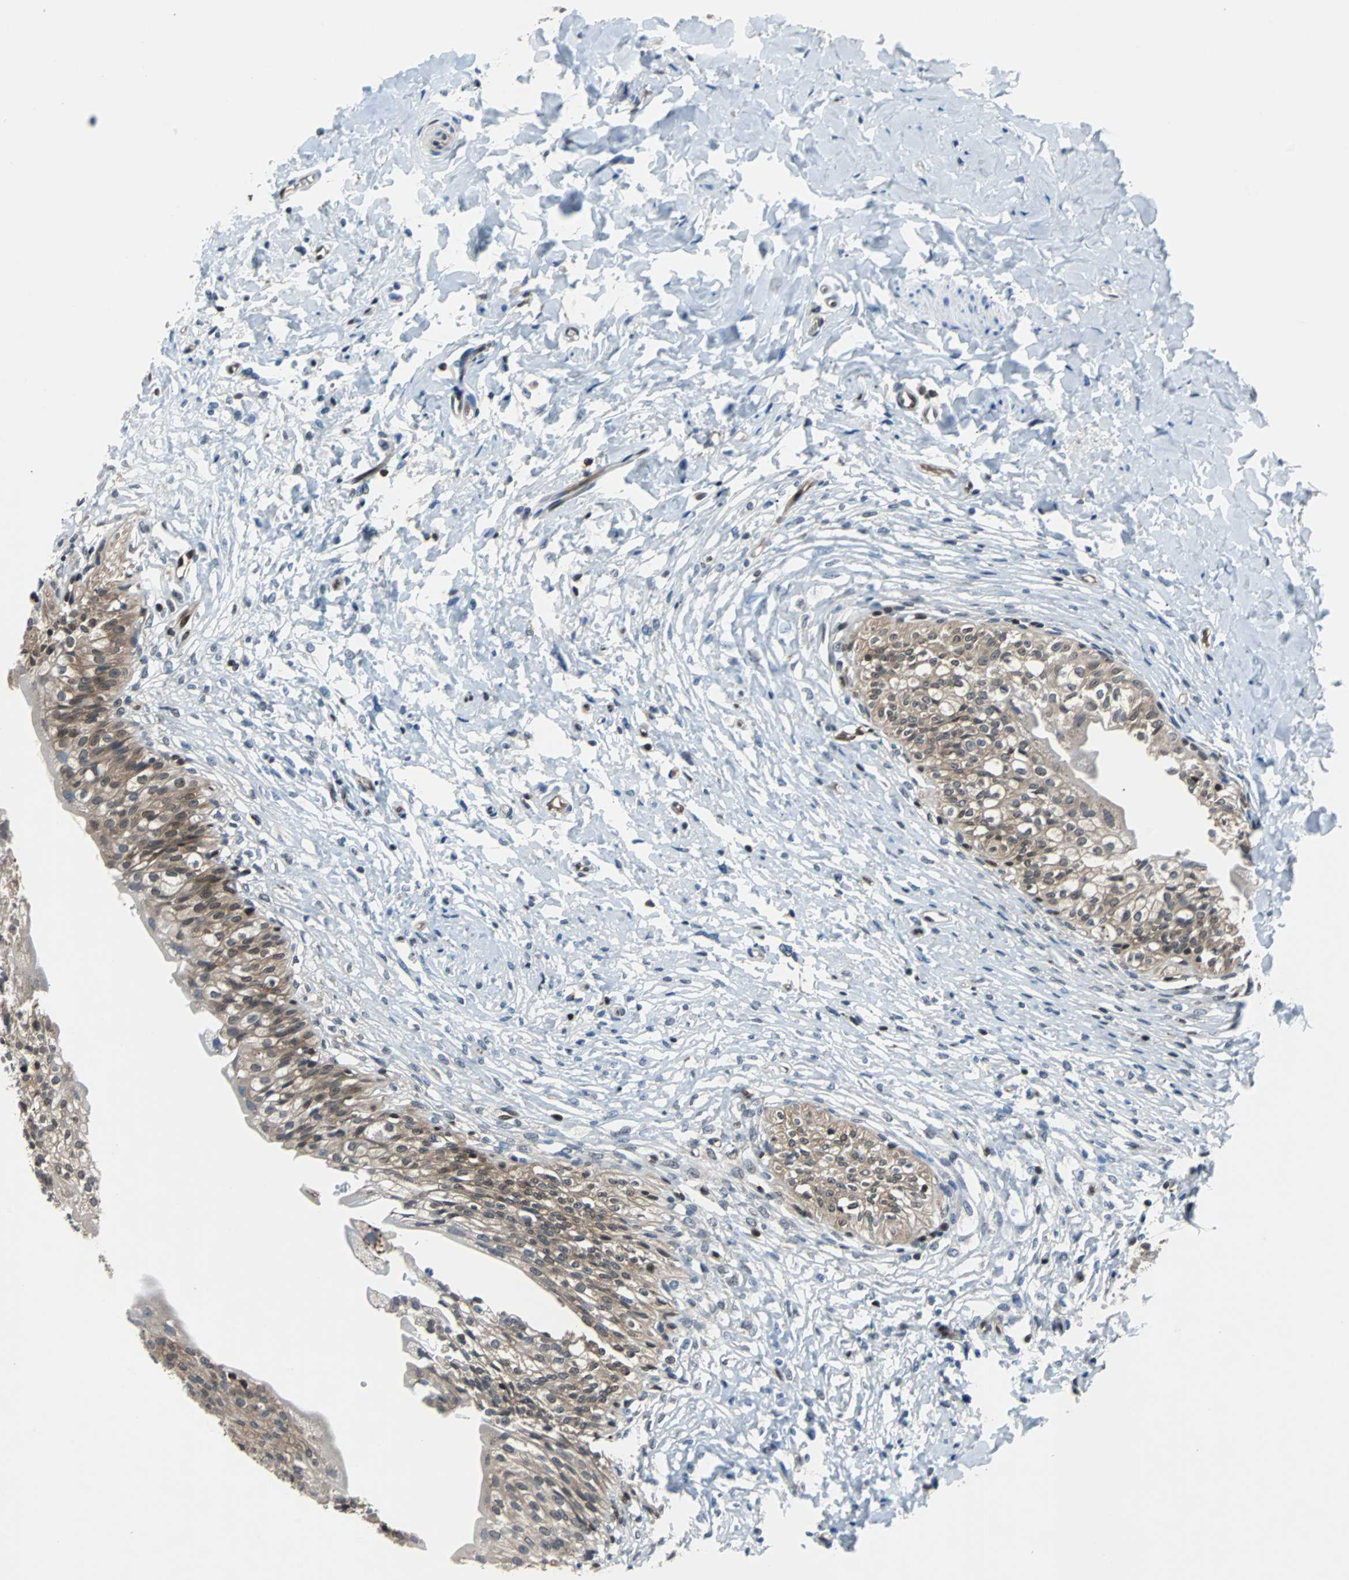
{"staining": {"intensity": "weak", "quantity": ">75%", "location": "cytoplasmic/membranous,nuclear"}, "tissue": "urinary bladder", "cell_type": "Urothelial cells", "image_type": "normal", "snomed": [{"axis": "morphology", "description": "Normal tissue, NOS"}, {"axis": "morphology", "description": "Inflammation, NOS"}, {"axis": "topography", "description": "Urinary bladder"}], "caption": "Weak cytoplasmic/membranous,nuclear expression for a protein is present in approximately >75% of urothelial cells of unremarkable urinary bladder using IHC.", "gene": "MAP2K6", "patient": {"sex": "female", "age": 80}}